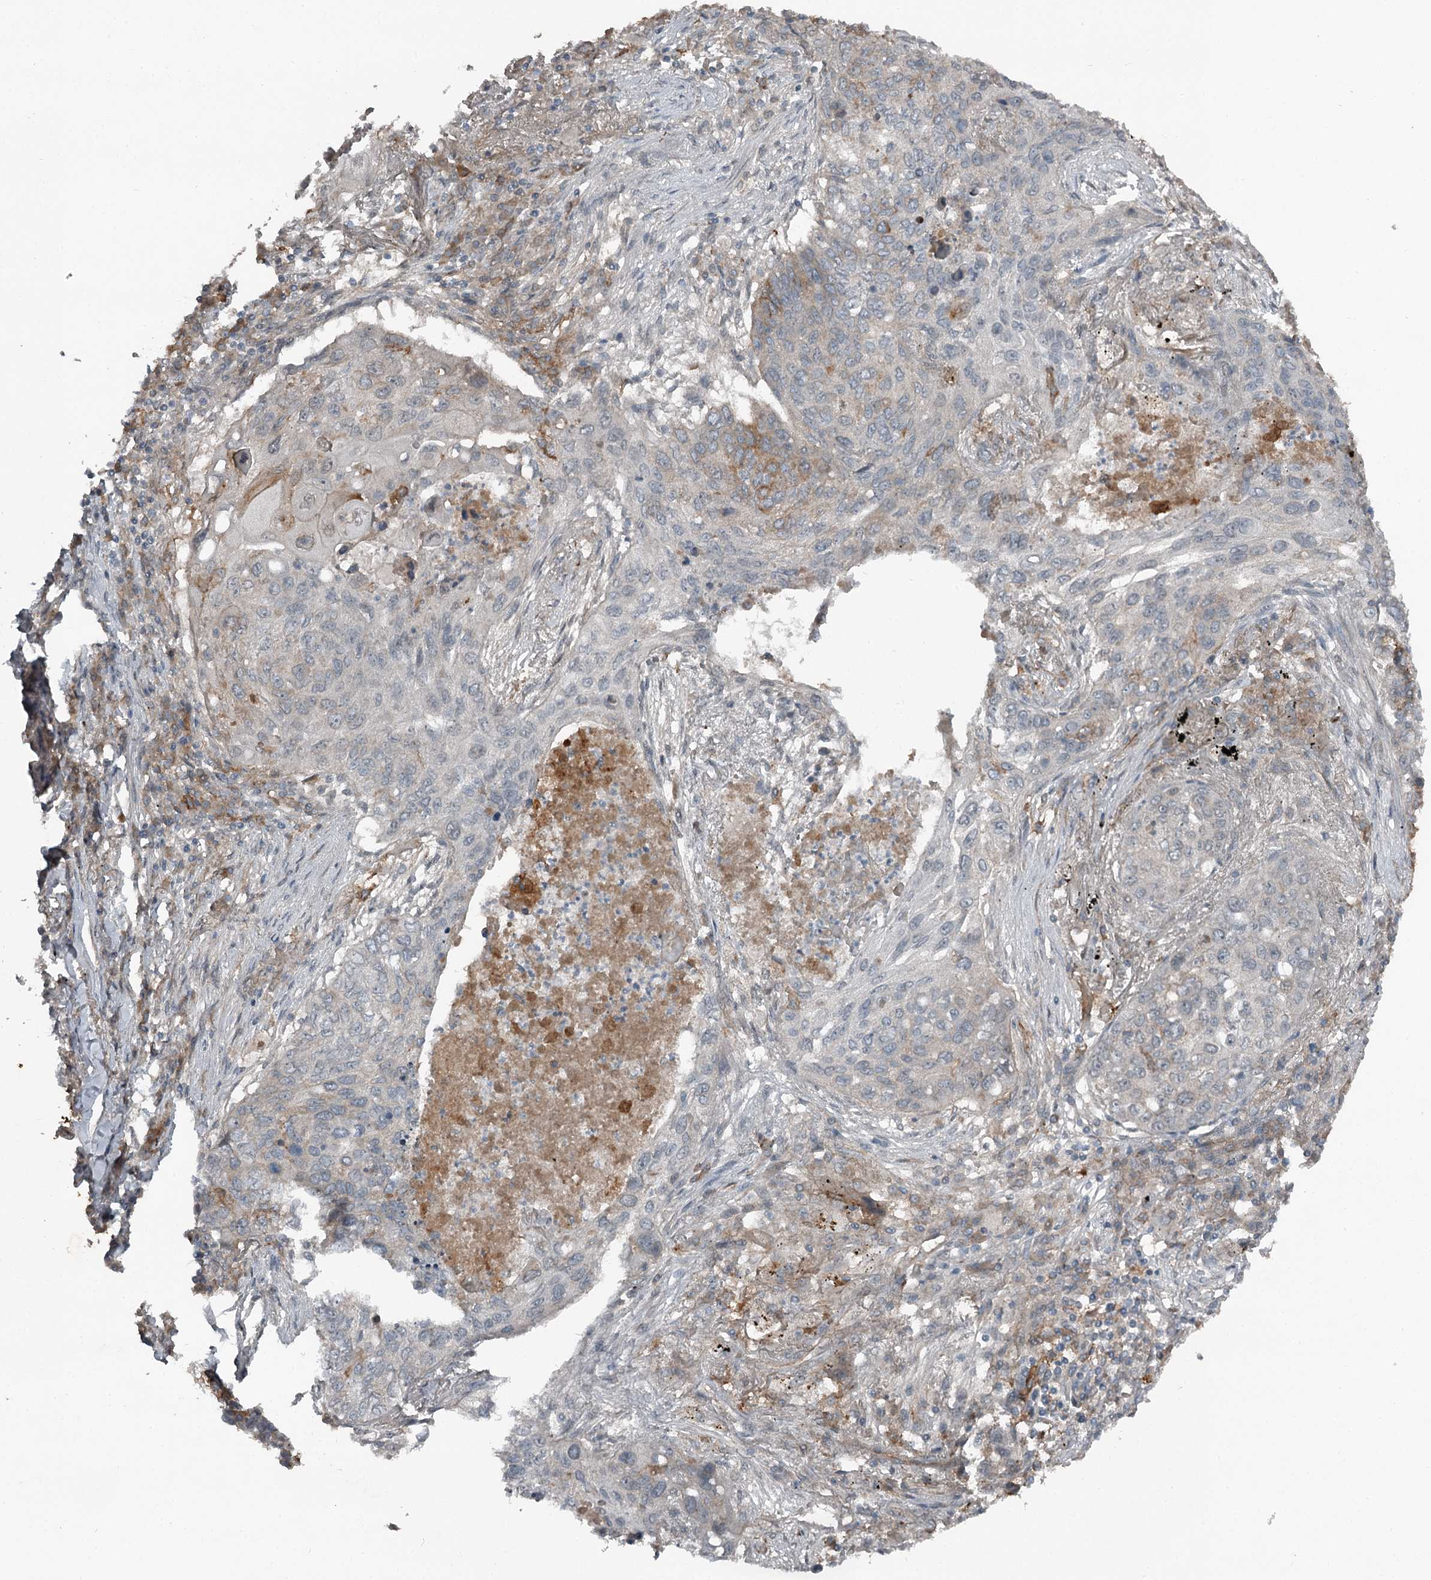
{"staining": {"intensity": "negative", "quantity": "none", "location": "none"}, "tissue": "lung cancer", "cell_type": "Tumor cells", "image_type": "cancer", "snomed": [{"axis": "morphology", "description": "Squamous cell carcinoma, NOS"}, {"axis": "topography", "description": "Lung"}], "caption": "An immunohistochemistry micrograph of squamous cell carcinoma (lung) is shown. There is no staining in tumor cells of squamous cell carcinoma (lung).", "gene": "SLC39A8", "patient": {"sex": "female", "age": 63}}